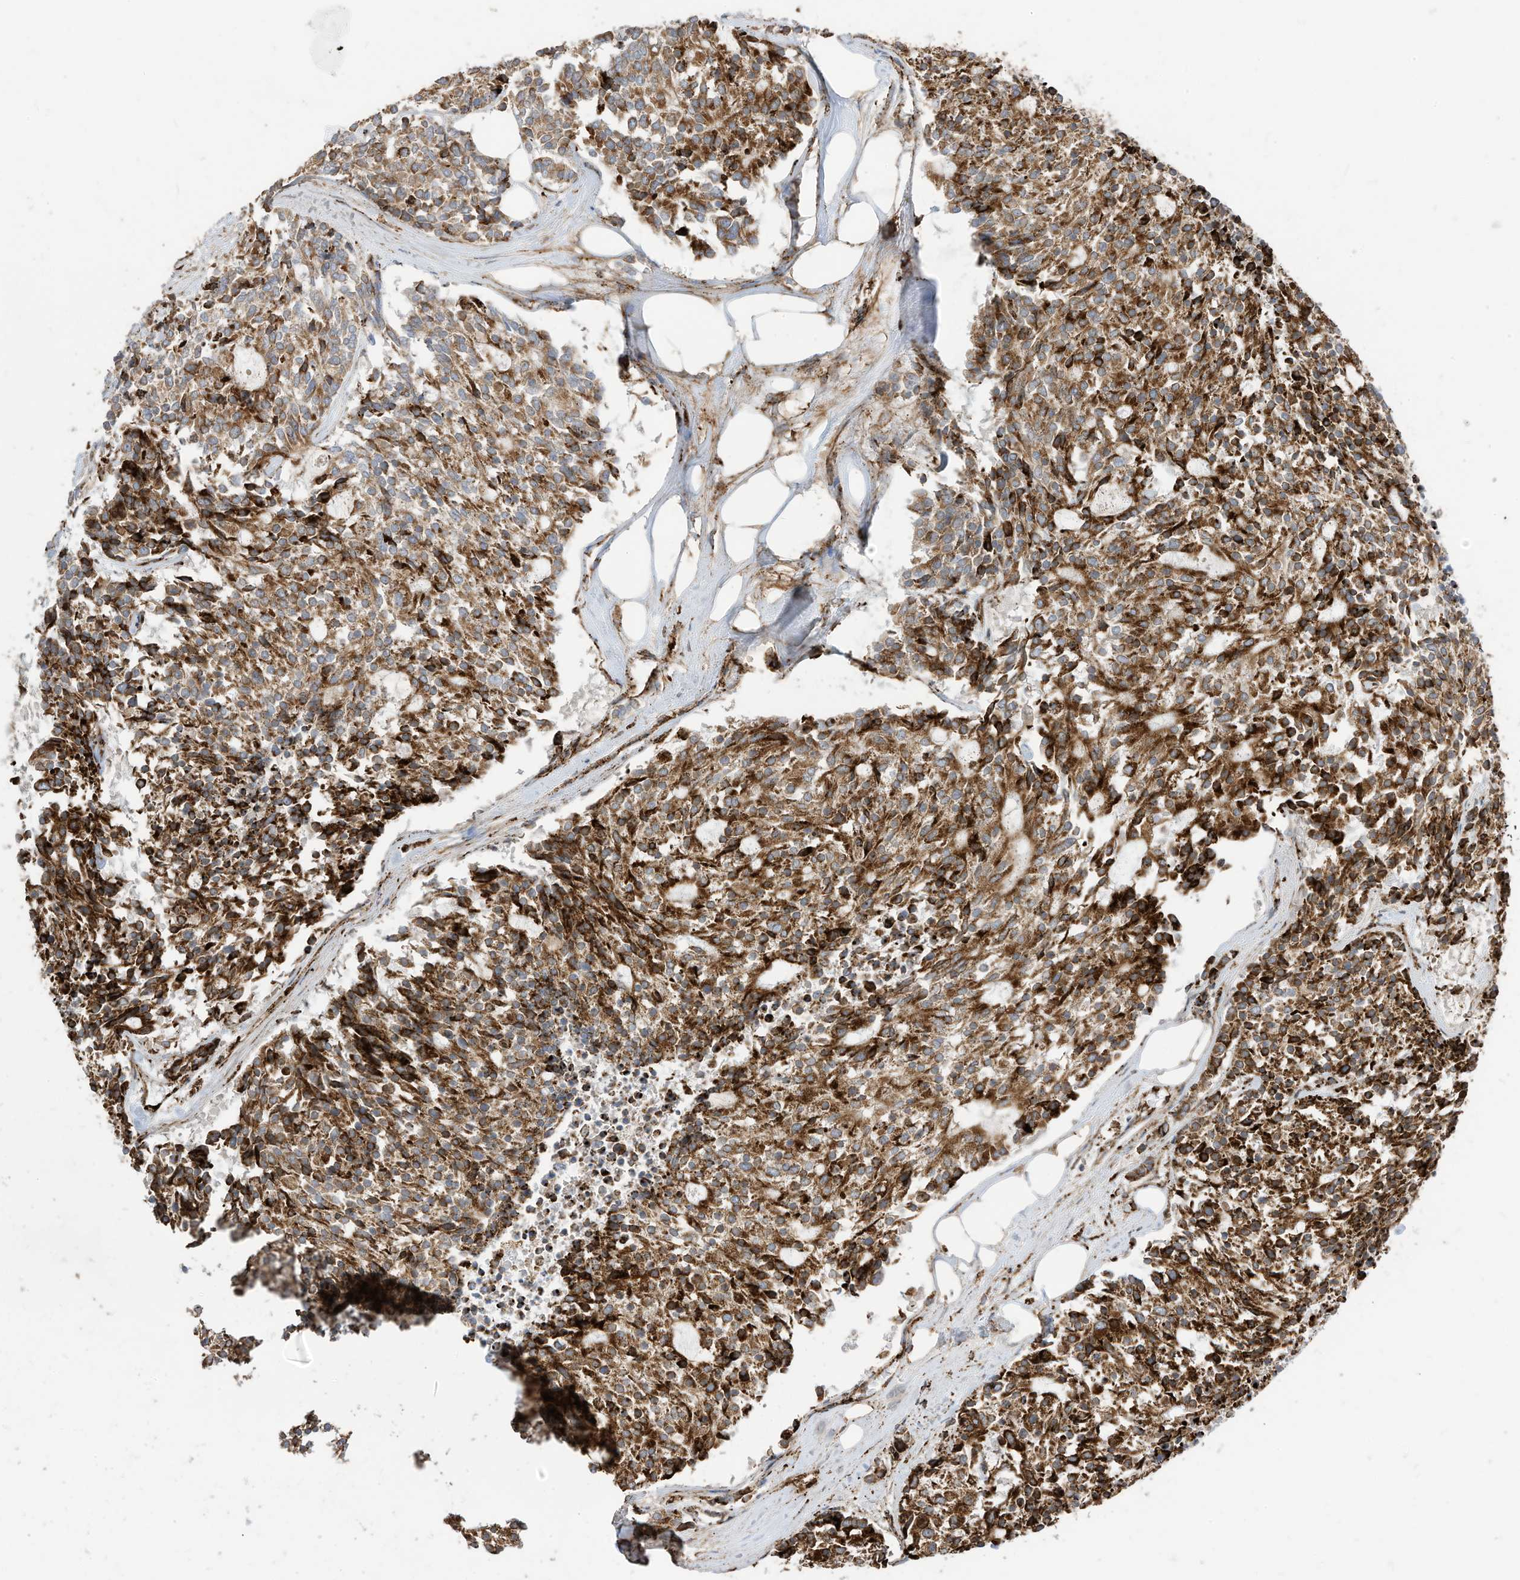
{"staining": {"intensity": "moderate", "quantity": ">75%", "location": "cytoplasmic/membranous"}, "tissue": "carcinoid", "cell_type": "Tumor cells", "image_type": "cancer", "snomed": [{"axis": "morphology", "description": "Carcinoid, malignant, NOS"}, {"axis": "topography", "description": "Pancreas"}], "caption": "Protein staining exhibits moderate cytoplasmic/membranous expression in about >75% of tumor cells in malignant carcinoid.", "gene": "TRNAU1AP", "patient": {"sex": "female", "age": 54}}